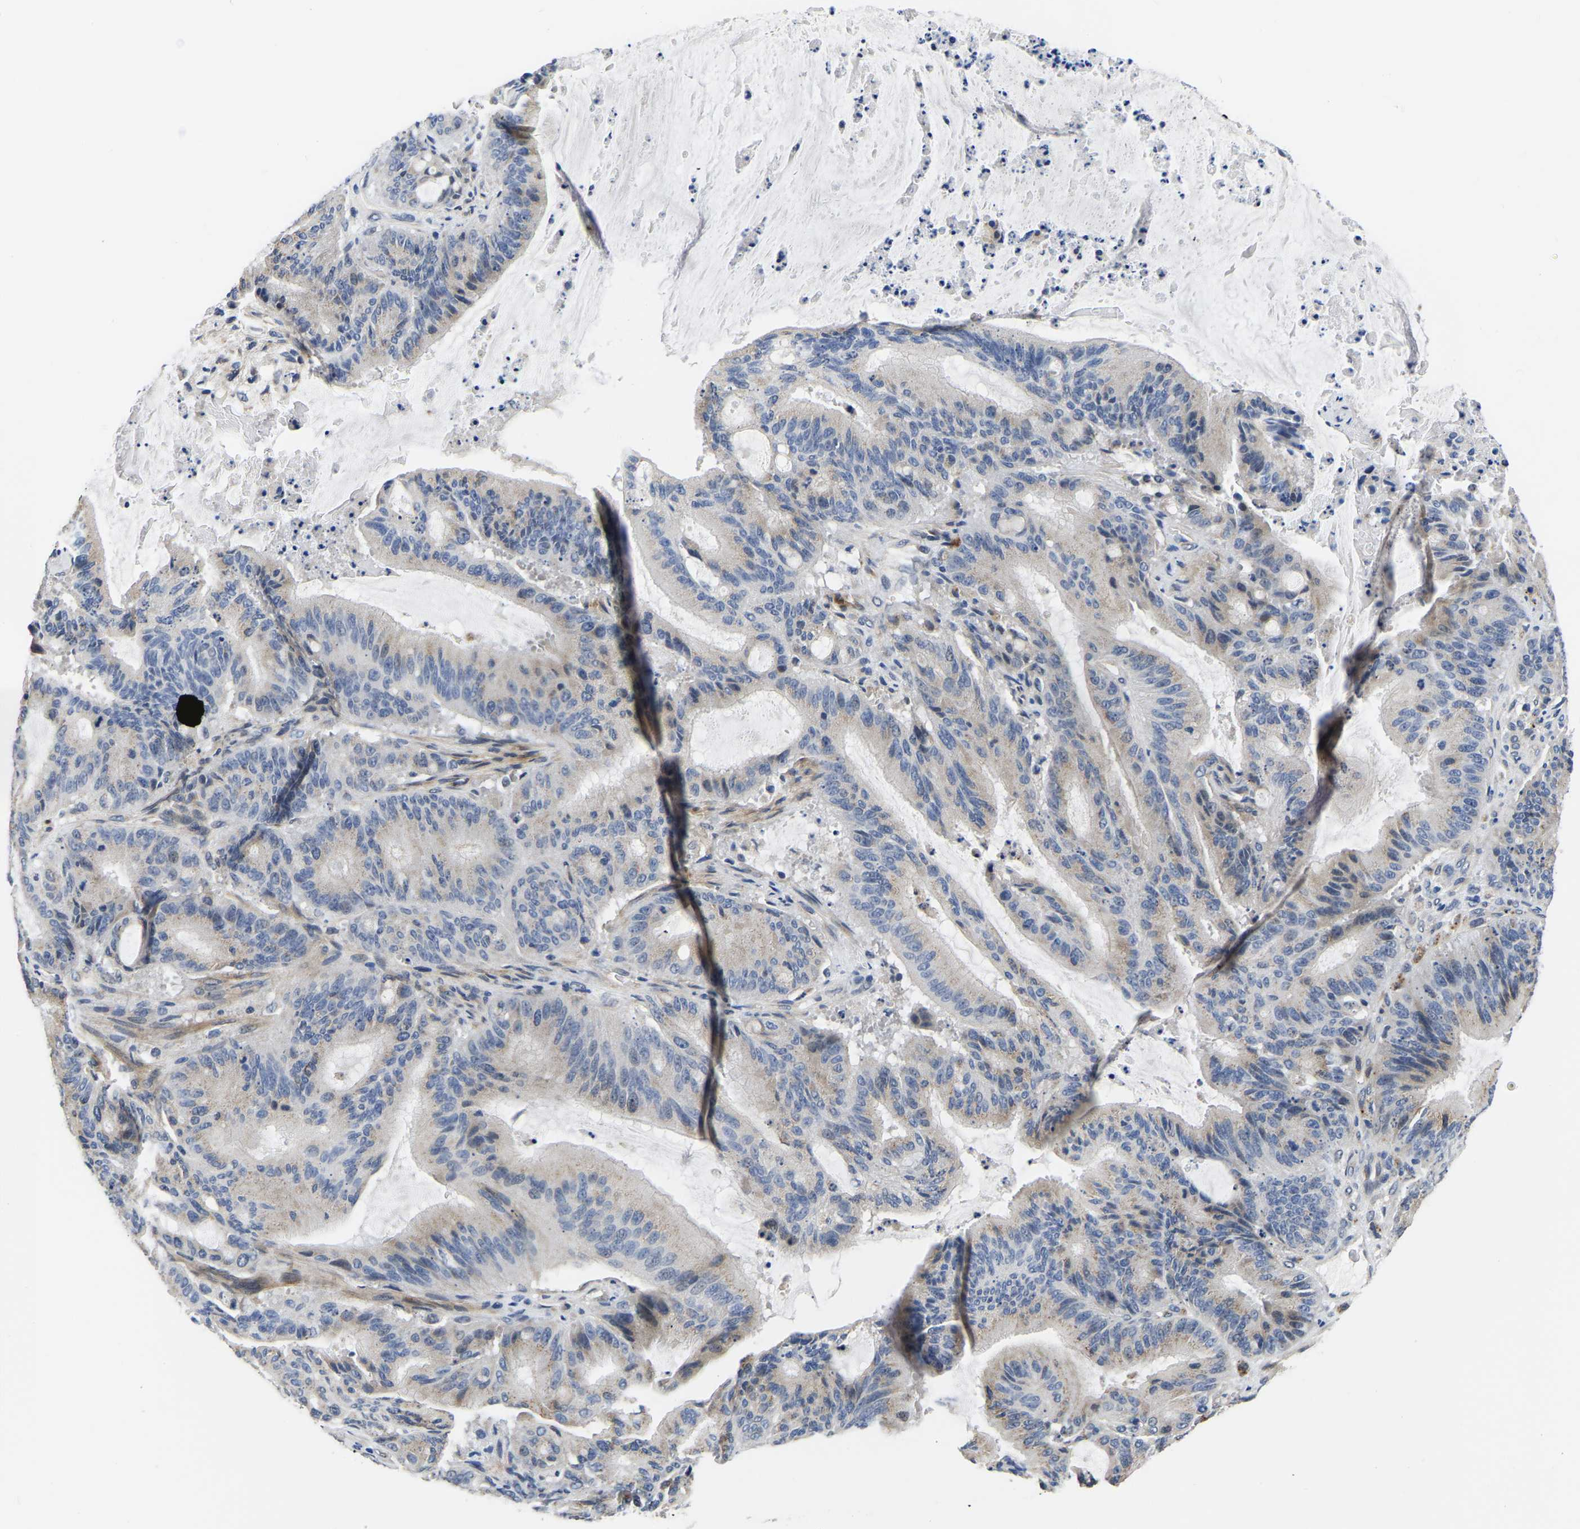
{"staining": {"intensity": "negative", "quantity": "none", "location": "none"}, "tissue": "liver cancer", "cell_type": "Tumor cells", "image_type": "cancer", "snomed": [{"axis": "morphology", "description": "Normal tissue, NOS"}, {"axis": "morphology", "description": "Cholangiocarcinoma"}, {"axis": "topography", "description": "Liver"}, {"axis": "topography", "description": "Peripheral nerve tissue"}], "caption": "Tumor cells show no significant protein positivity in liver cancer. (Immunohistochemistry, brightfield microscopy, high magnification).", "gene": "PDLIM7", "patient": {"sex": "female", "age": 73}}